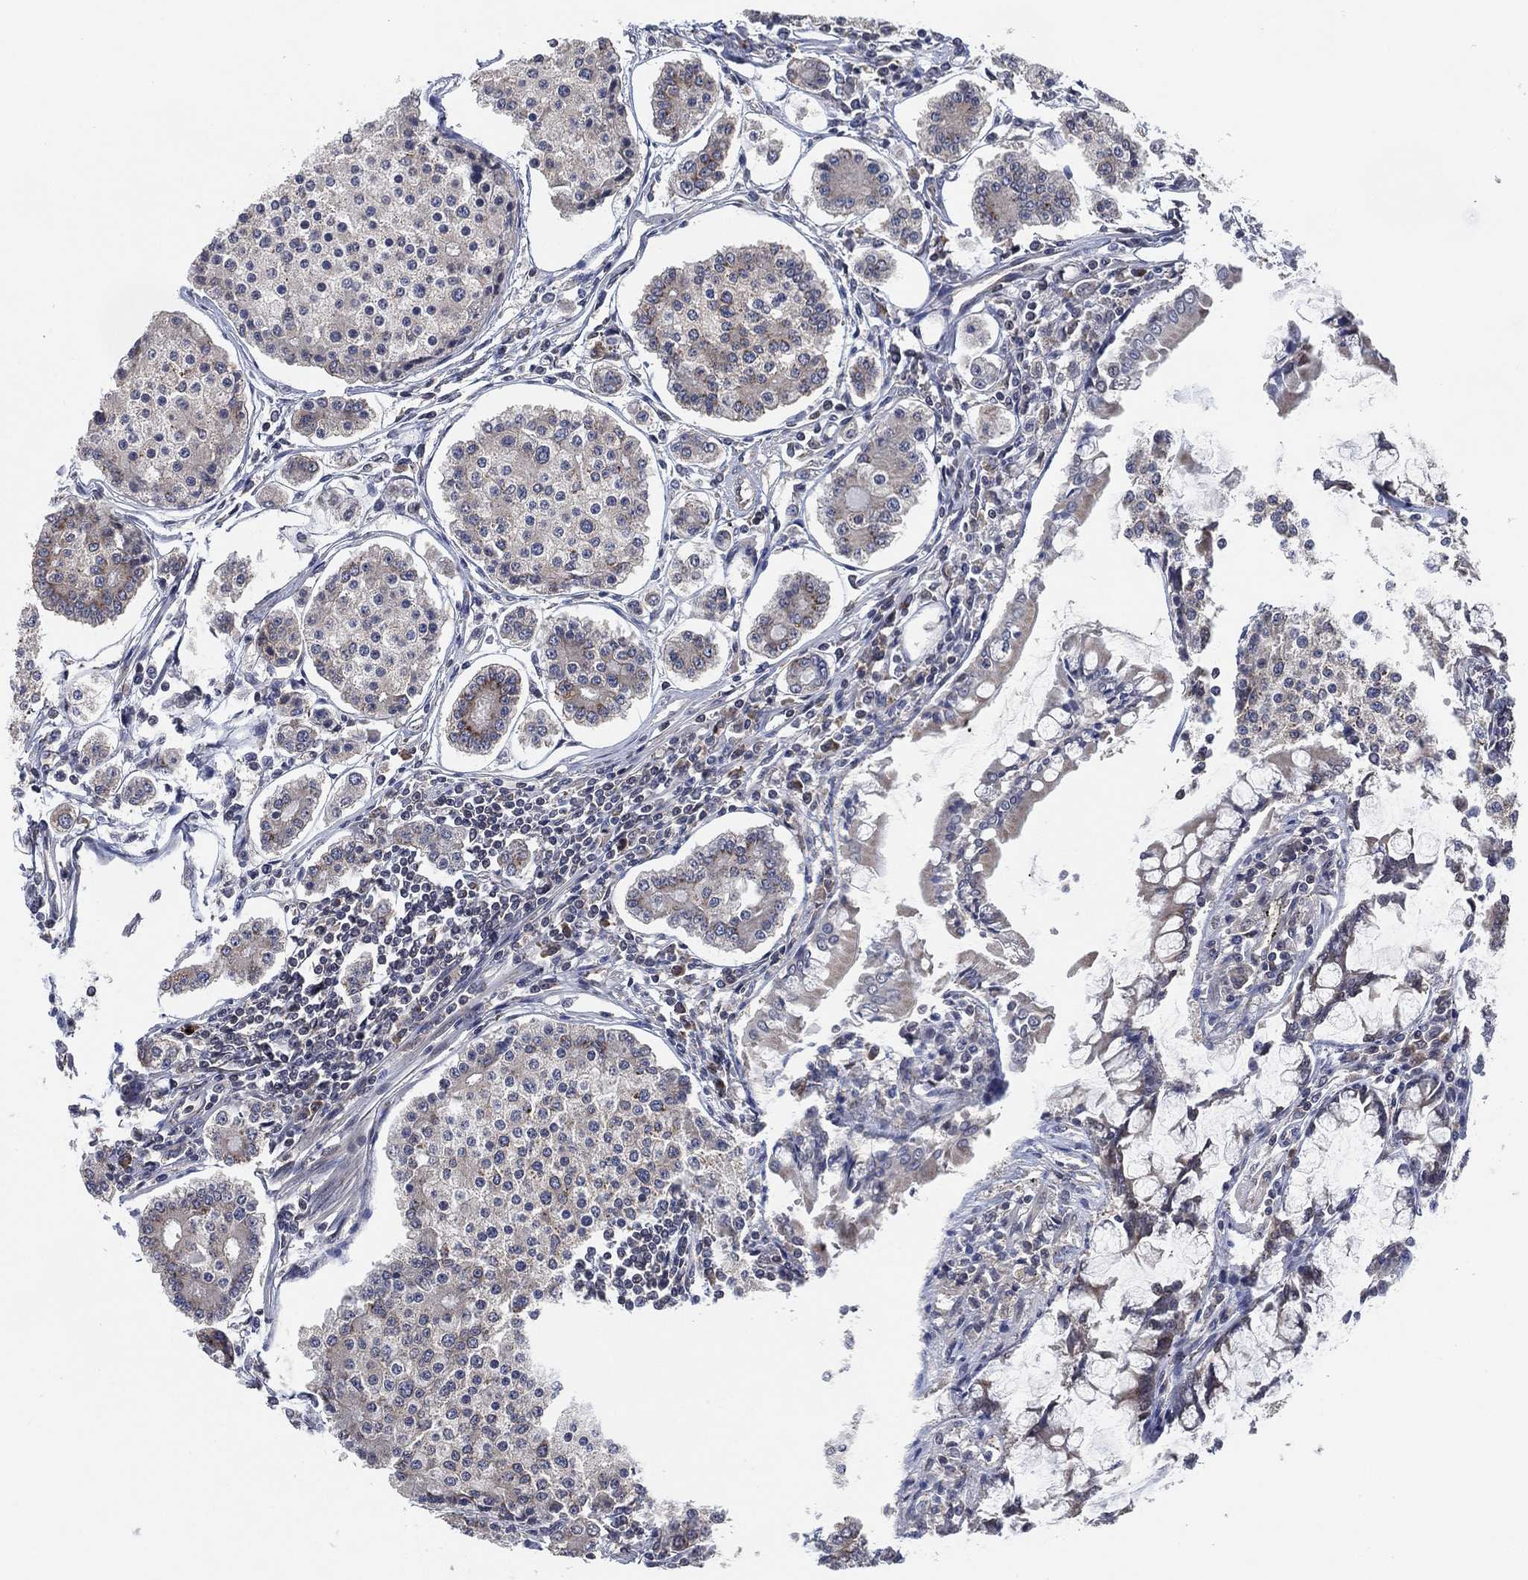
{"staining": {"intensity": "weak", "quantity": "<25%", "location": "cytoplasmic/membranous"}, "tissue": "carcinoid", "cell_type": "Tumor cells", "image_type": "cancer", "snomed": [{"axis": "morphology", "description": "Carcinoid, malignant, NOS"}, {"axis": "topography", "description": "Small intestine"}], "caption": "IHC of carcinoid (malignant) shows no positivity in tumor cells.", "gene": "FAM104A", "patient": {"sex": "female", "age": 65}}